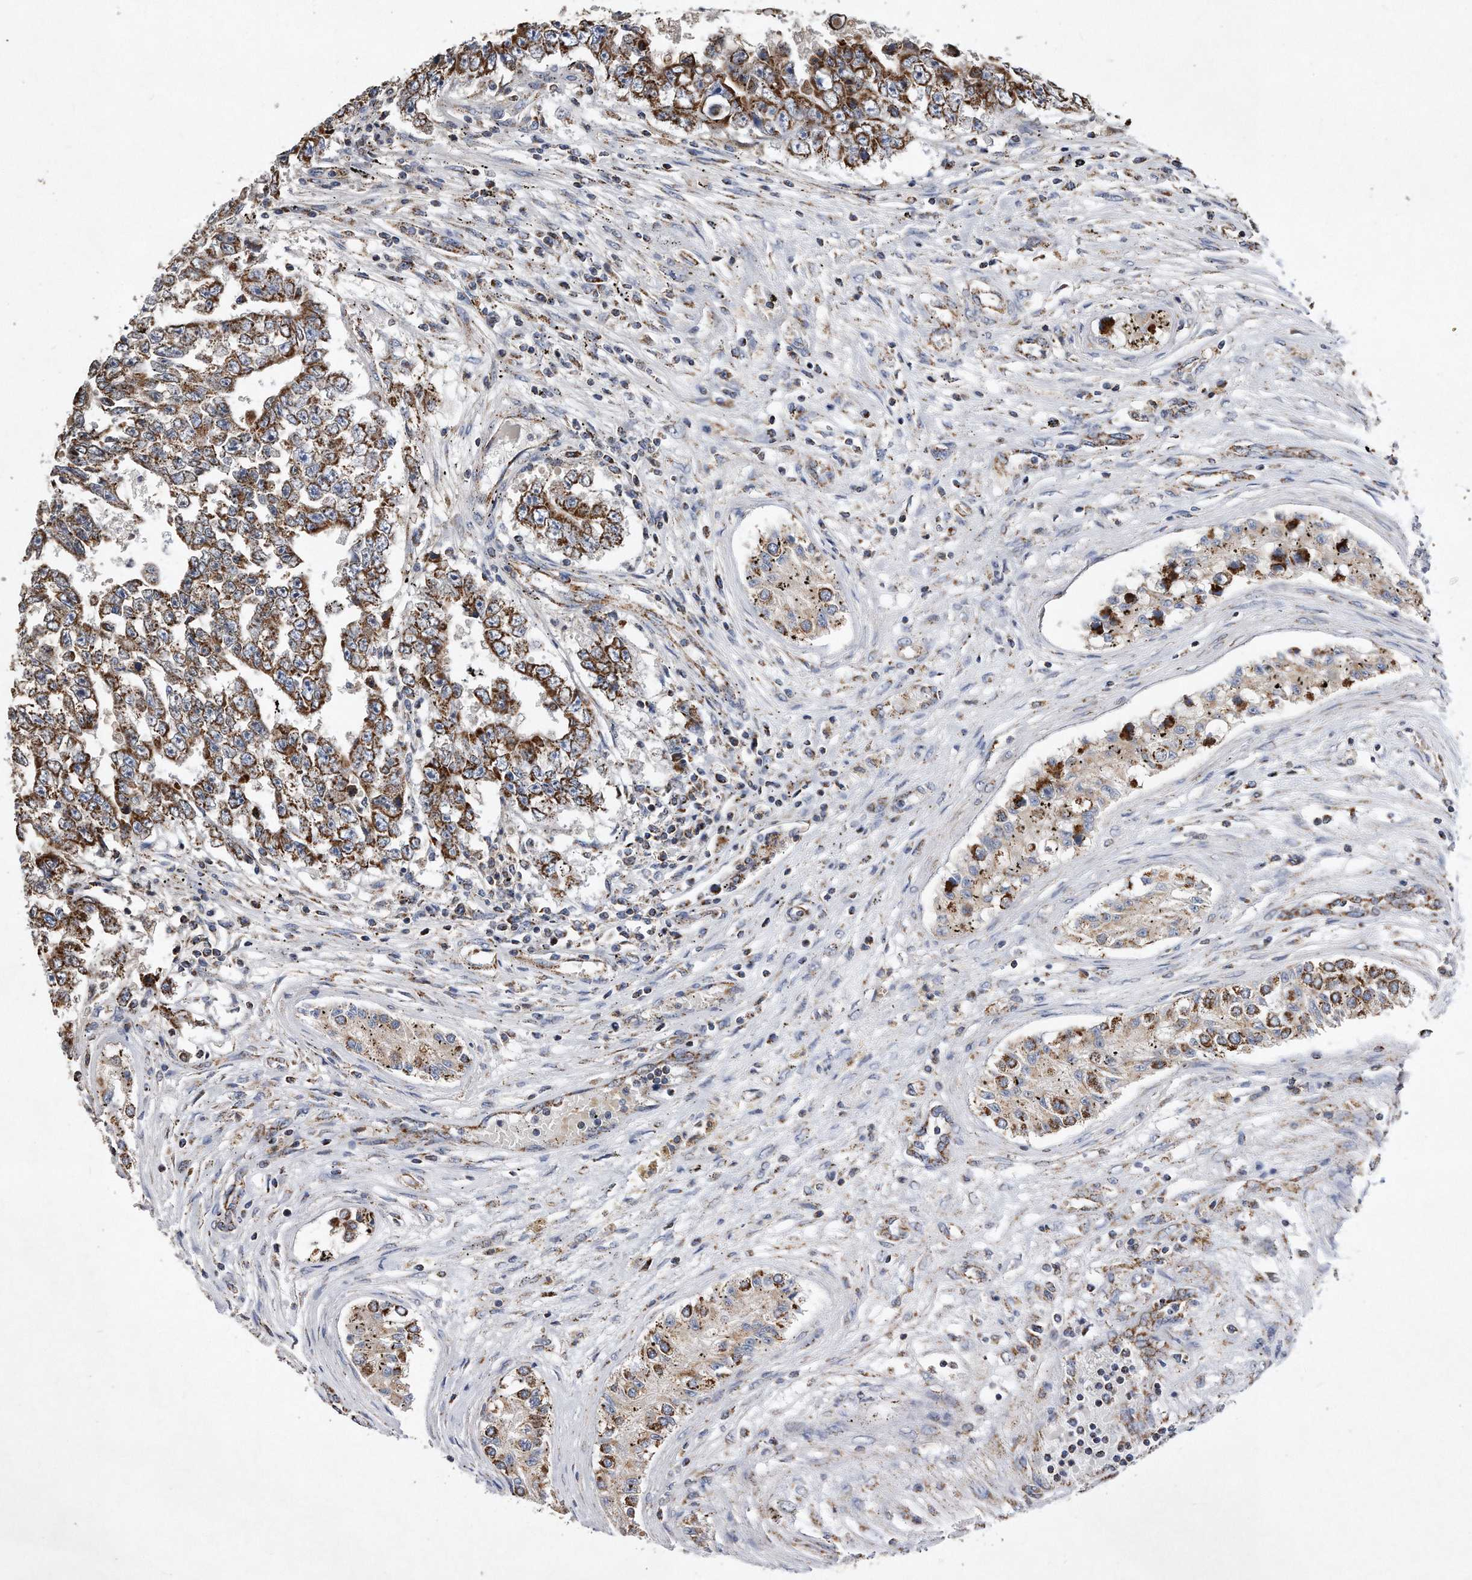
{"staining": {"intensity": "strong", "quantity": ">75%", "location": "cytoplasmic/membranous"}, "tissue": "testis cancer", "cell_type": "Tumor cells", "image_type": "cancer", "snomed": [{"axis": "morphology", "description": "Carcinoma, Embryonal, NOS"}, {"axis": "topography", "description": "Testis"}], "caption": "Tumor cells exhibit high levels of strong cytoplasmic/membranous positivity in about >75% of cells in human testis cancer.", "gene": "PPP5C", "patient": {"sex": "male", "age": 25}}